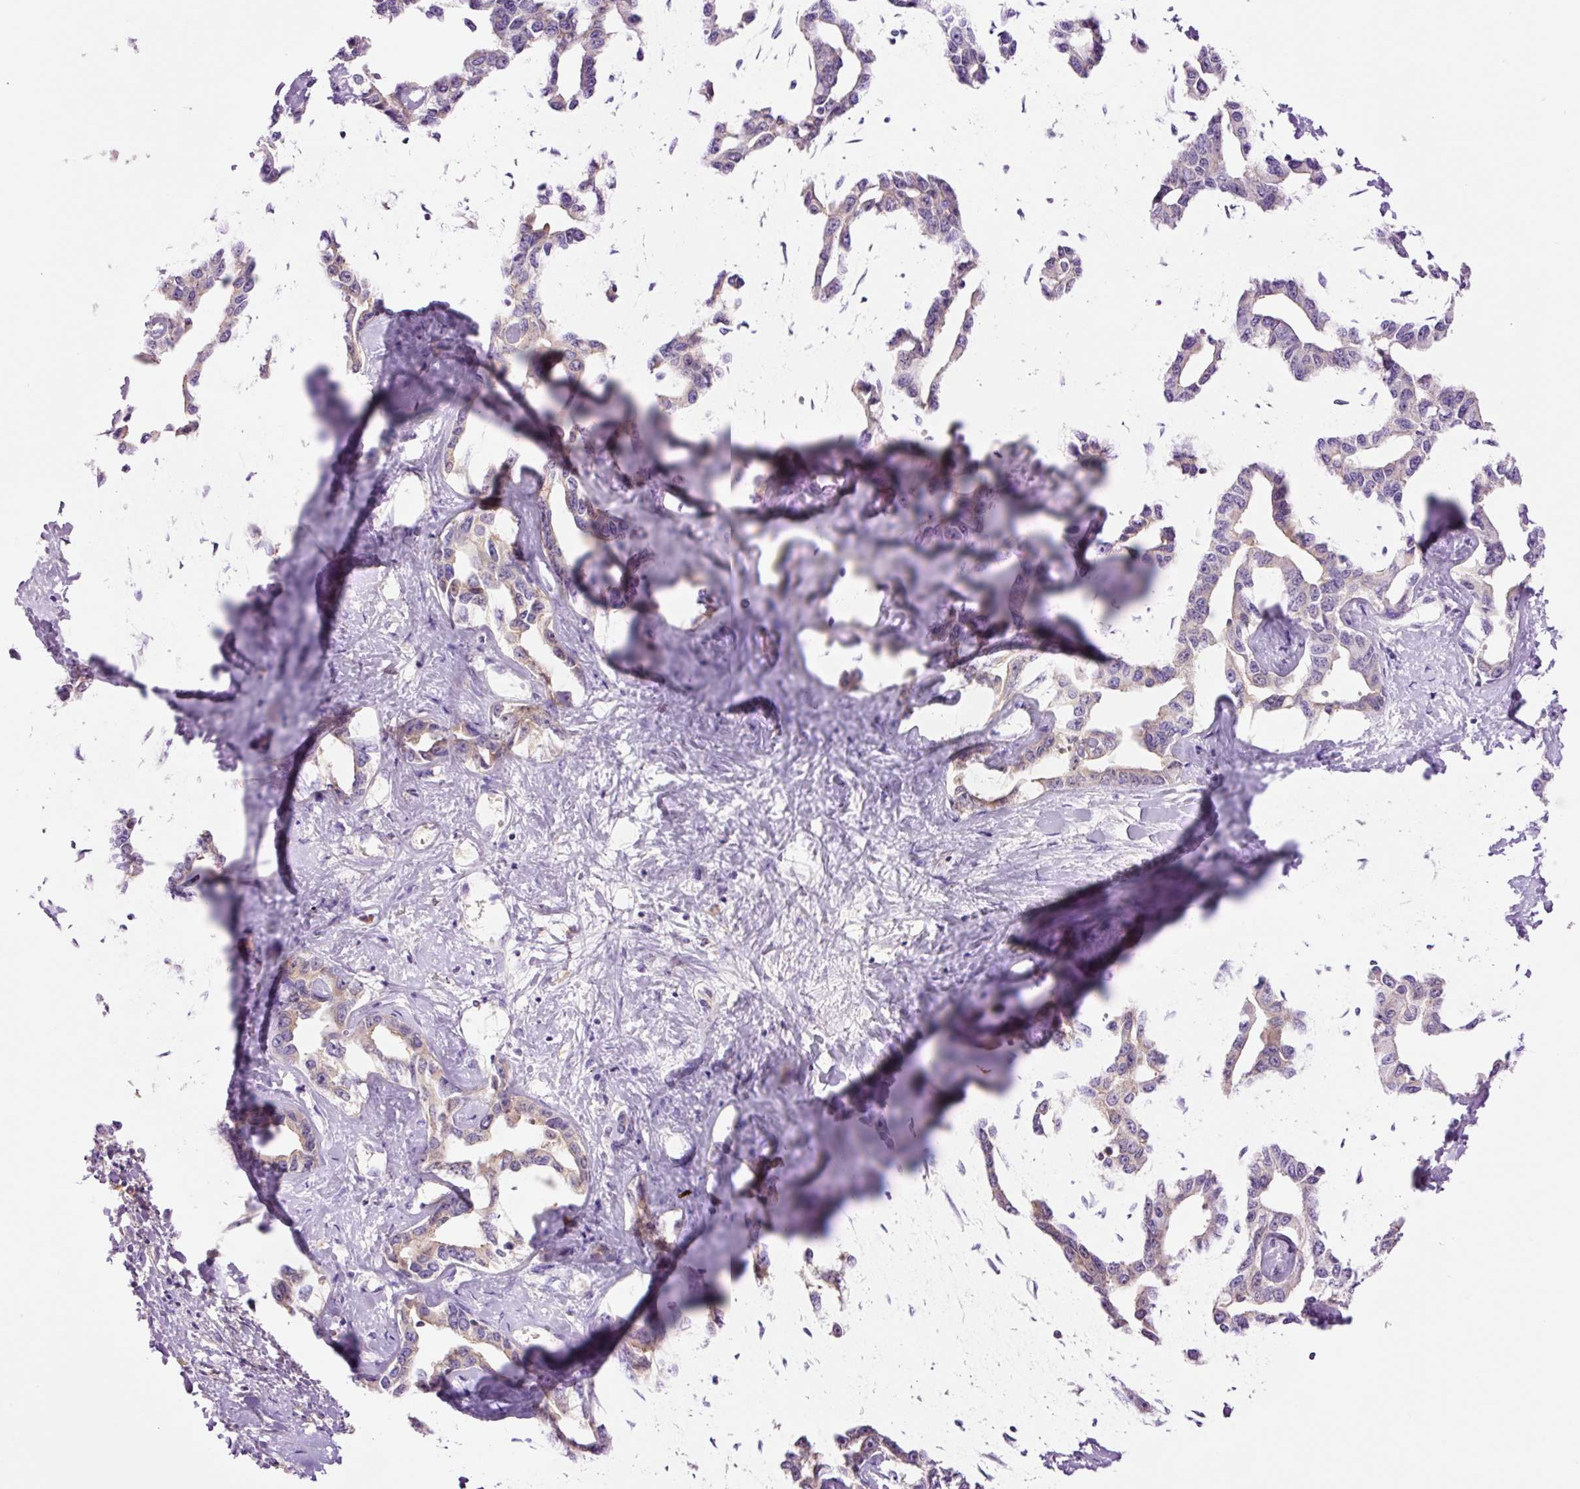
{"staining": {"intensity": "negative", "quantity": "none", "location": "none"}, "tissue": "liver cancer", "cell_type": "Tumor cells", "image_type": "cancer", "snomed": [{"axis": "morphology", "description": "Cholangiocarcinoma"}, {"axis": "topography", "description": "Liver"}], "caption": "An immunohistochemistry (IHC) image of liver cancer (cholangiocarcinoma) is shown. There is no staining in tumor cells of liver cancer (cholangiocarcinoma).", "gene": "DPPA4", "patient": {"sex": "male", "age": 59}}